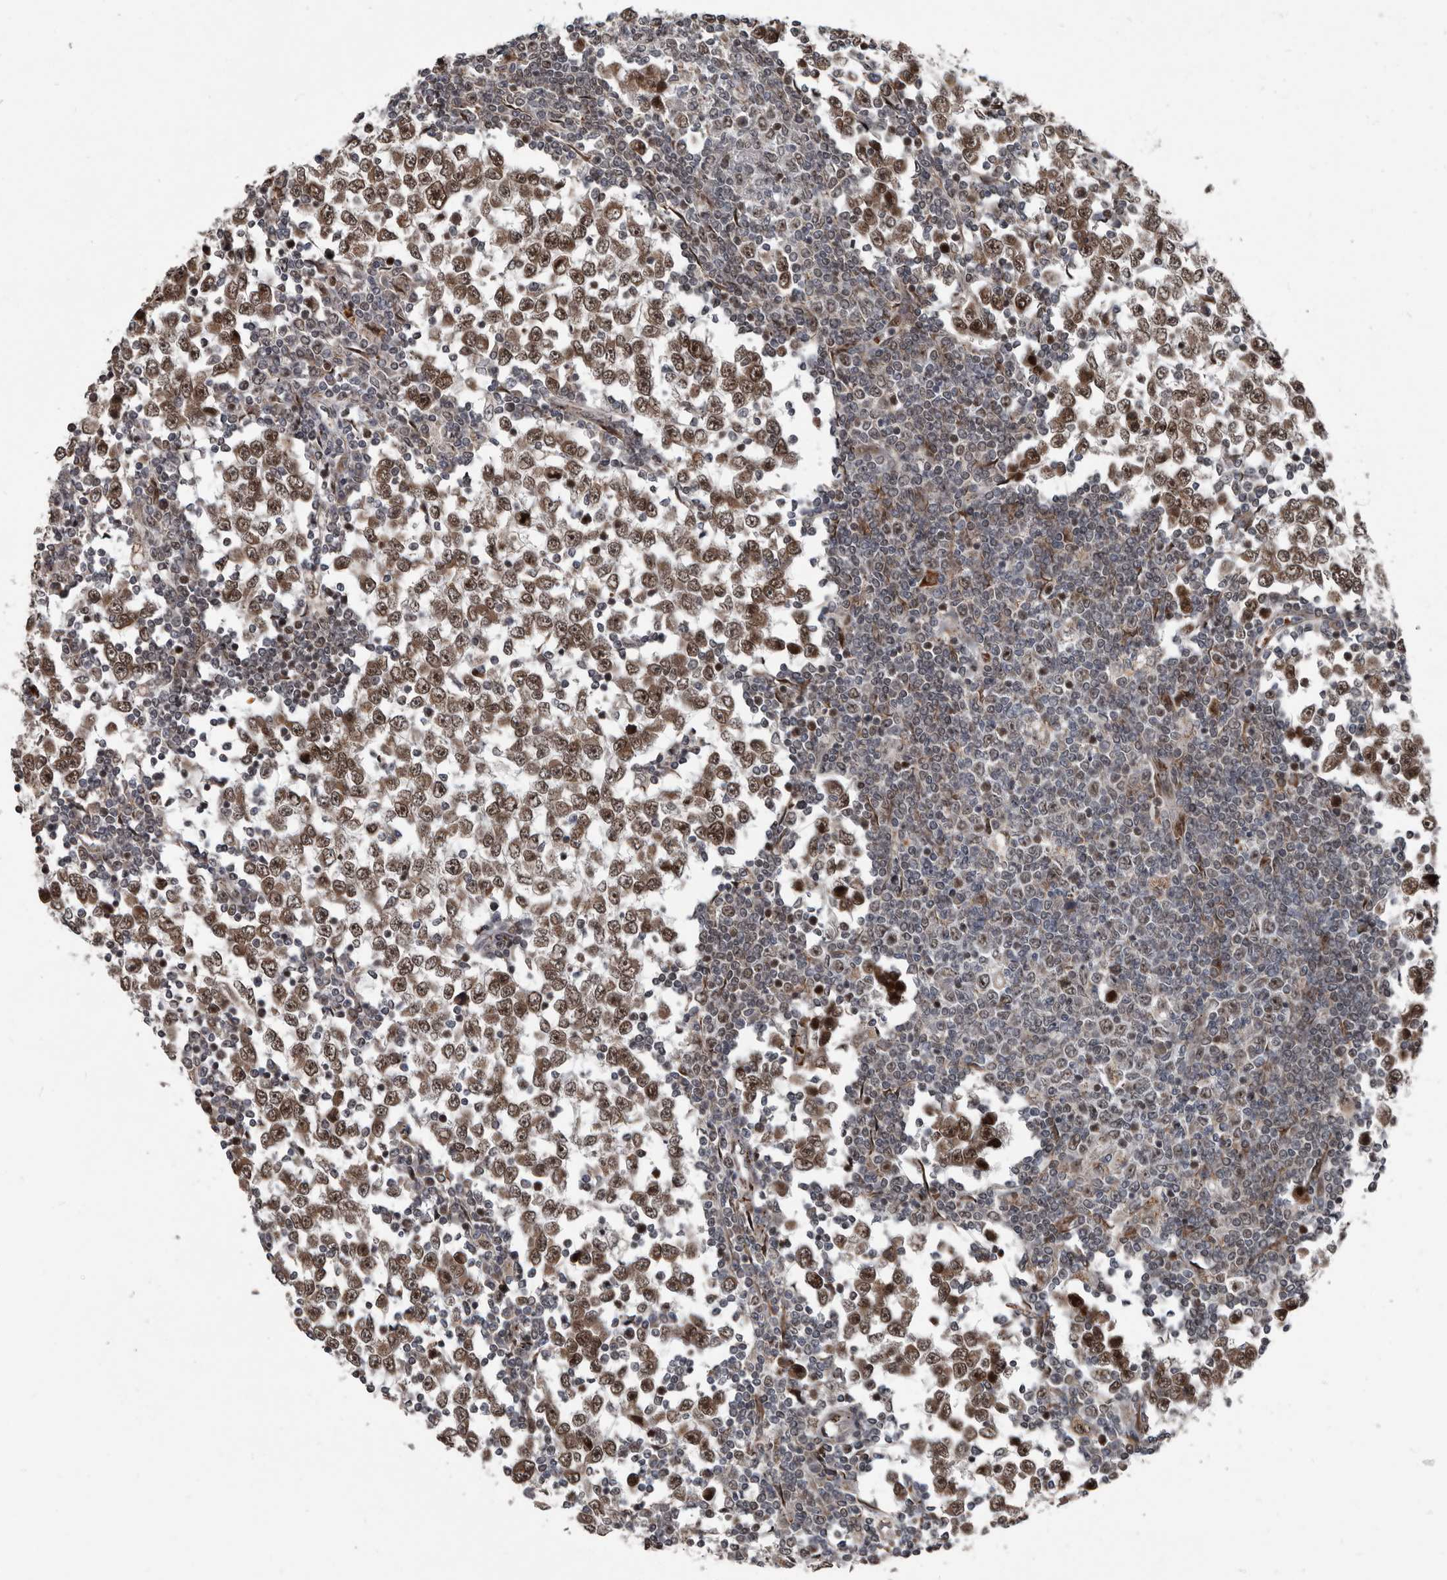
{"staining": {"intensity": "moderate", "quantity": ">75%", "location": "nuclear"}, "tissue": "testis cancer", "cell_type": "Tumor cells", "image_type": "cancer", "snomed": [{"axis": "morphology", "description": "Seminoma, NOS"}, {"axis": "topography", "description": "Testis"}], "caption": "Testis cancer (seminoma) was stained to show a protein in brown. There is medium levels of moderate nuclear positivity in about >75% of tumor cells.", "gene": "CHD1L", "patient": {"sex": "male", "age": 65}}